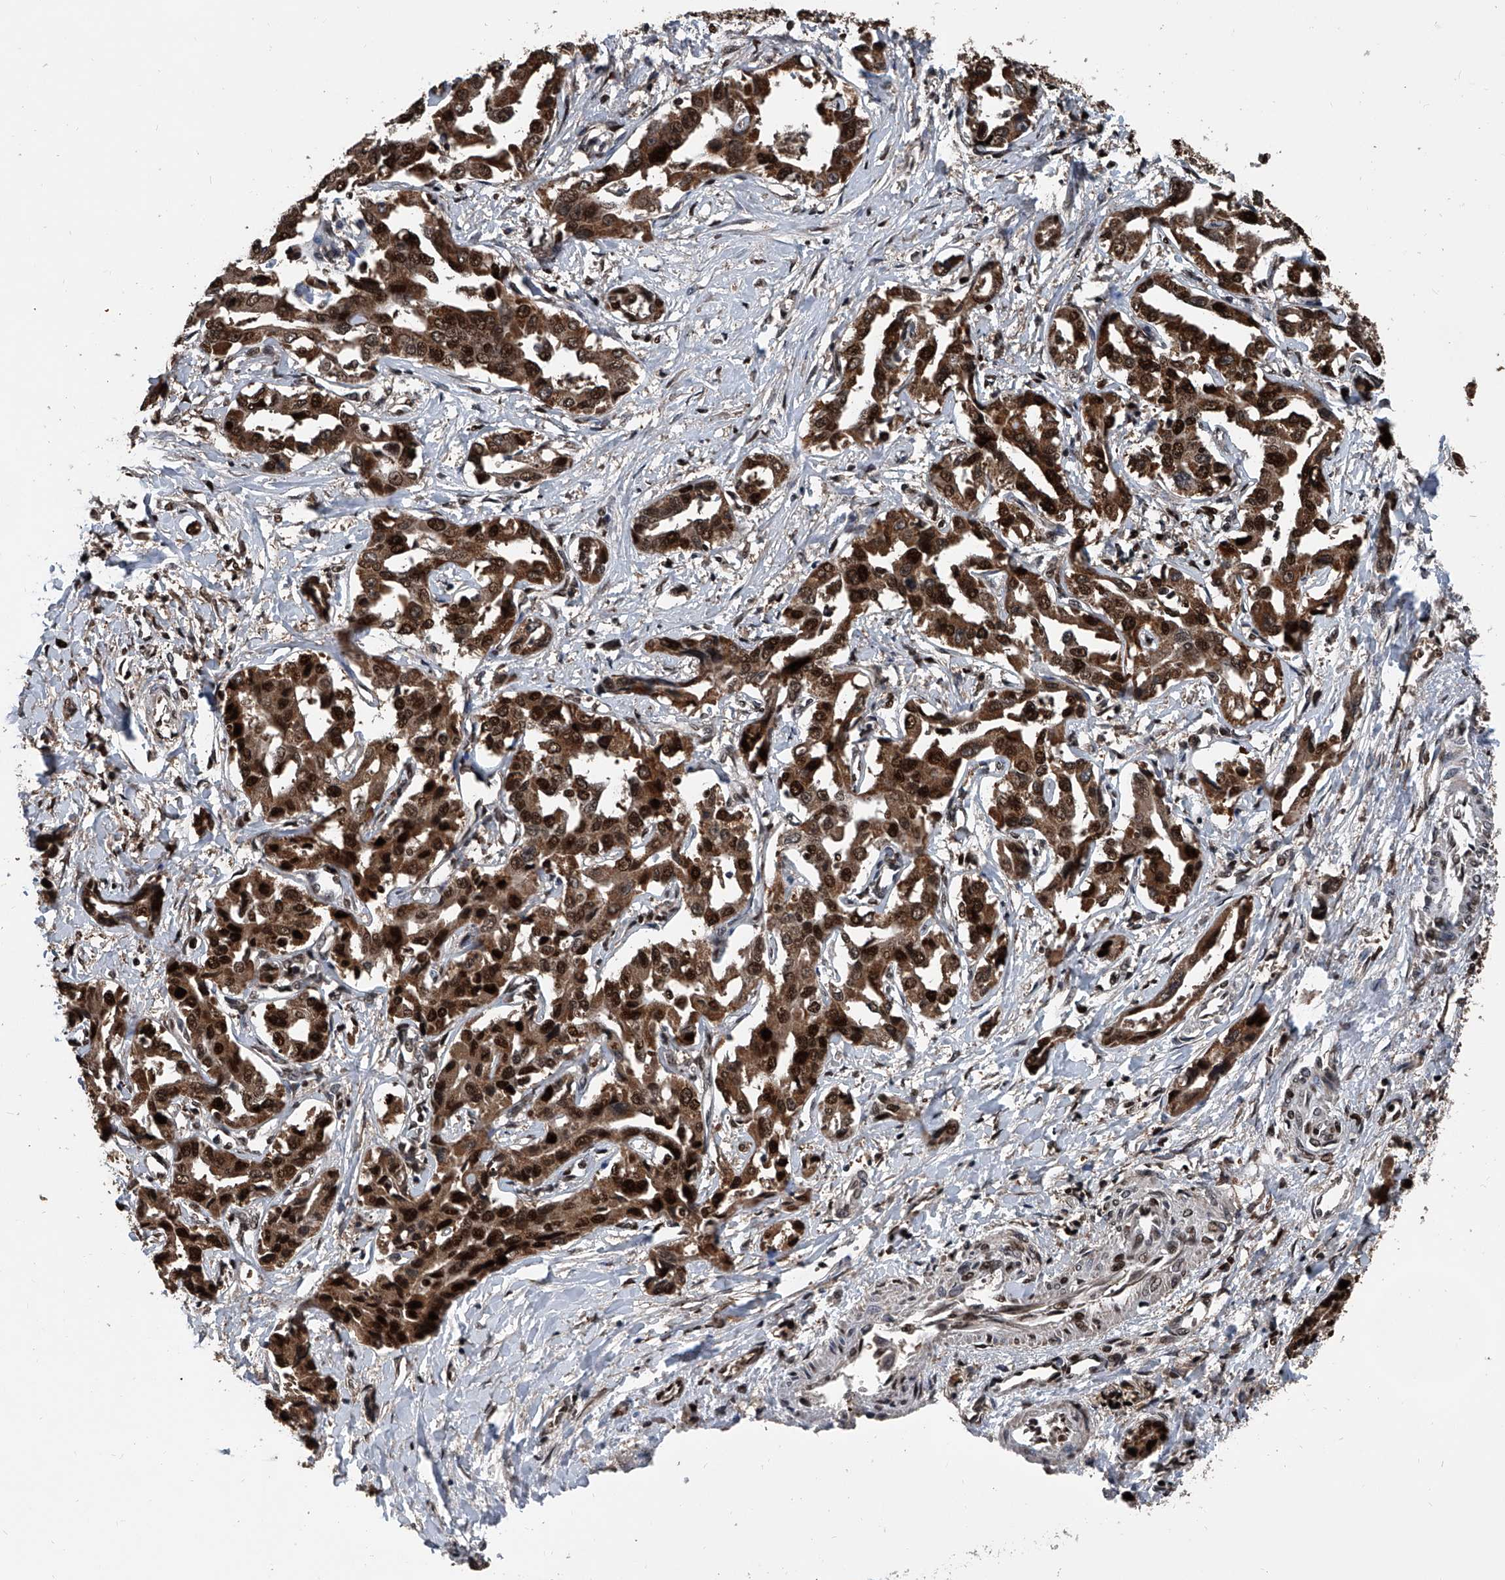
{"staining": {"intensity": "strong", "quantity": ">75%", "location": "cytoplasmic/membranous,nuclear"}, "tissue": "liver cancer", "cell_type": "Tumor cells", "image_type": "cancer", "snomed": [{"axis": "morphology", "description": "Cholangiocarcinoma"}, {"axis": "topography", "description": "Liver"}], "caption": "A high amount of strong cytoplasmic/membranous and nuclear staining is appreciated in about >75% of tumor cells in liver cancer tissue. The protein of interest is stained brown, and the nuclei are stained in blue (DAB IHC with brightfield microscopy, high magnification).", "gene": "FKBP5", "patient": {"sex": "male", "age": 59}}